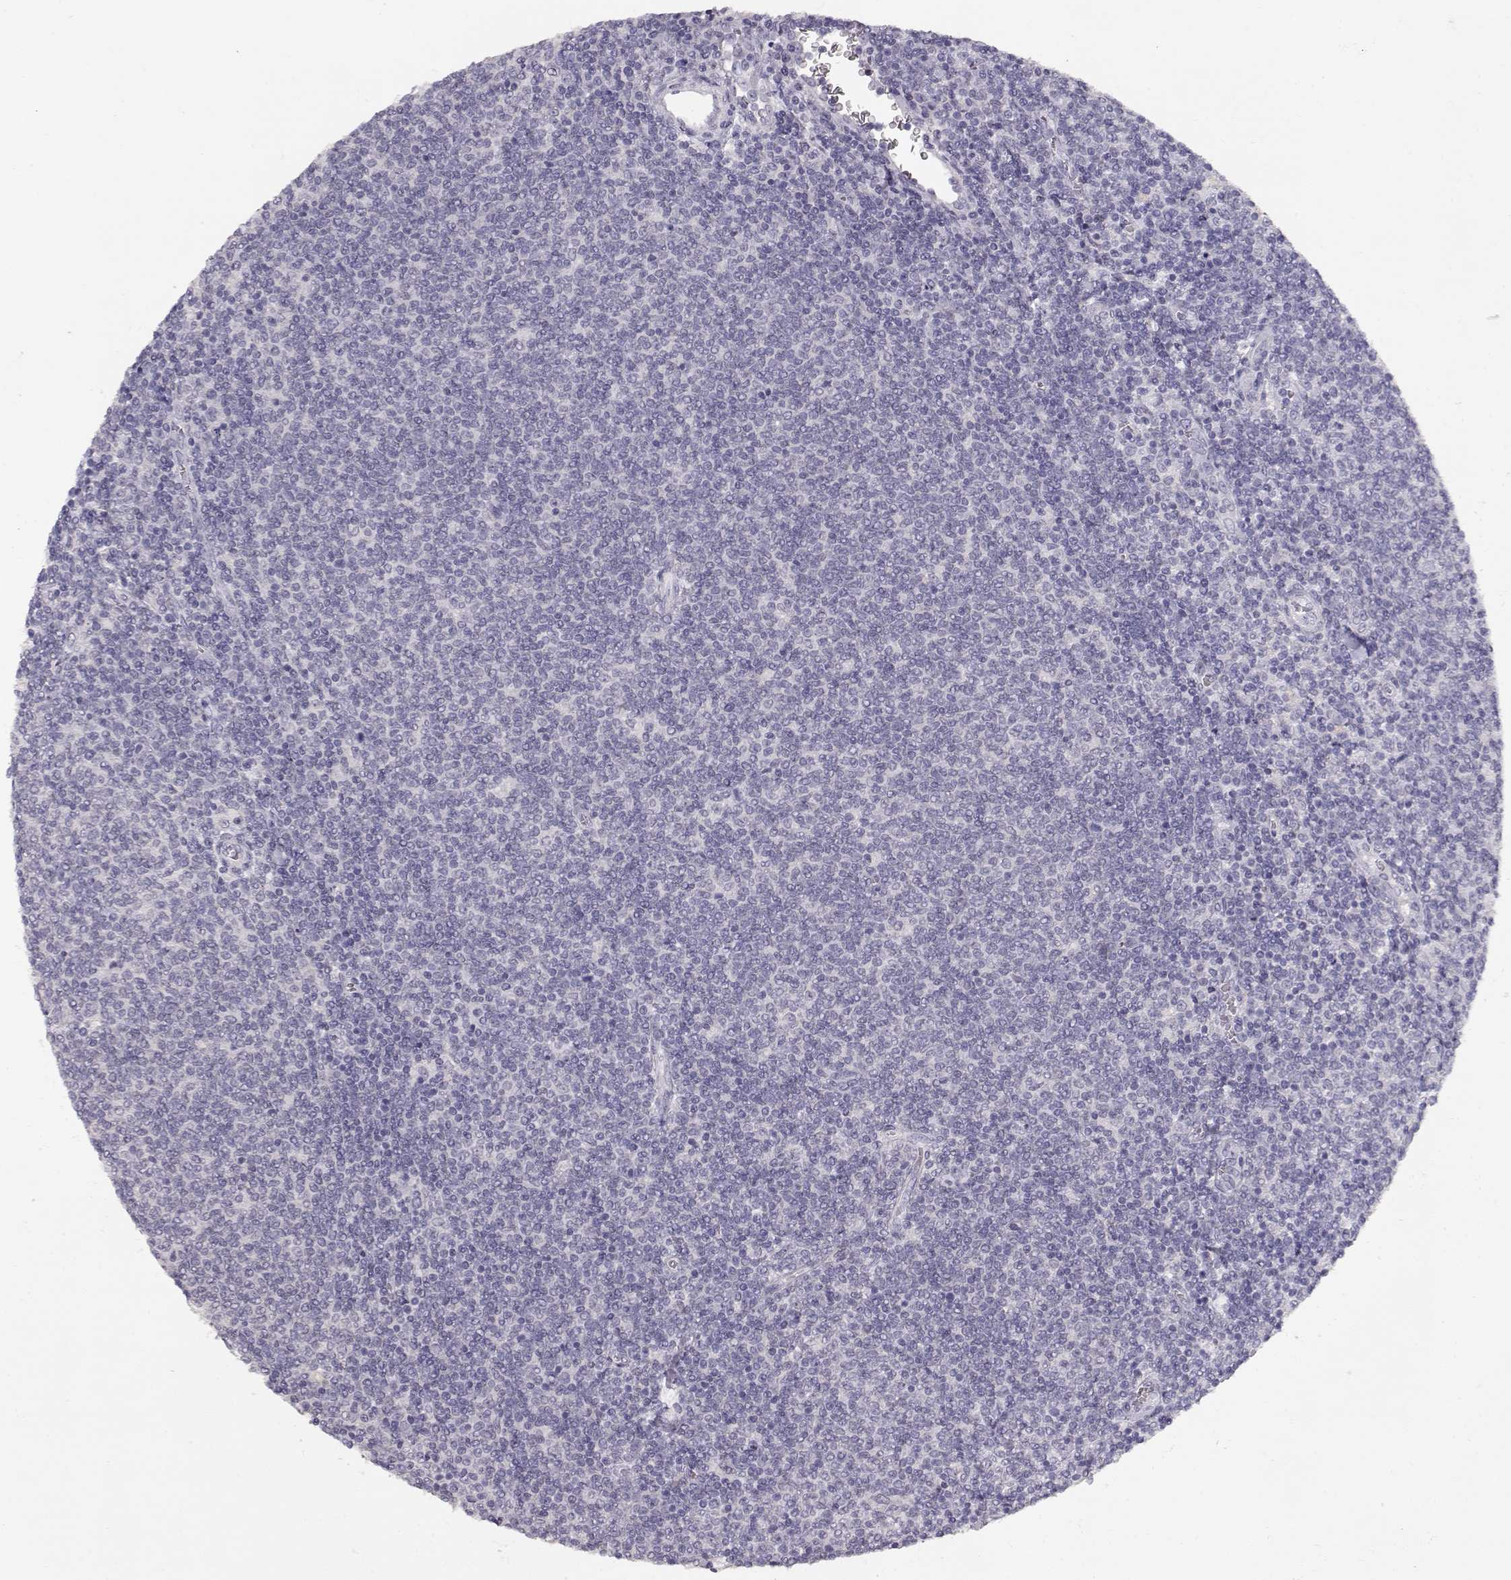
{"staining": {"intensity": "negative", "quantity": "none", "location": "none"}, "tissue": "lymphoma", "cell_type": "Tumor cells", "image_type": "cancer", "snomed": [{"axis": "morphology", "description": "Malignant lymphoma, non-Hodgkin's type, Low grade"}, {"axis": "topography", "description": "Lymph node"}], "caption": "Immunohistochemistry photomicrograph of malignant lymphoma, non-Hodgkin's type (low-grade) stained for a protein (brown), which reveals no staining in tumor cells.", "gene": "TPH2", "patient": {"sex": "male", "age": 52}}